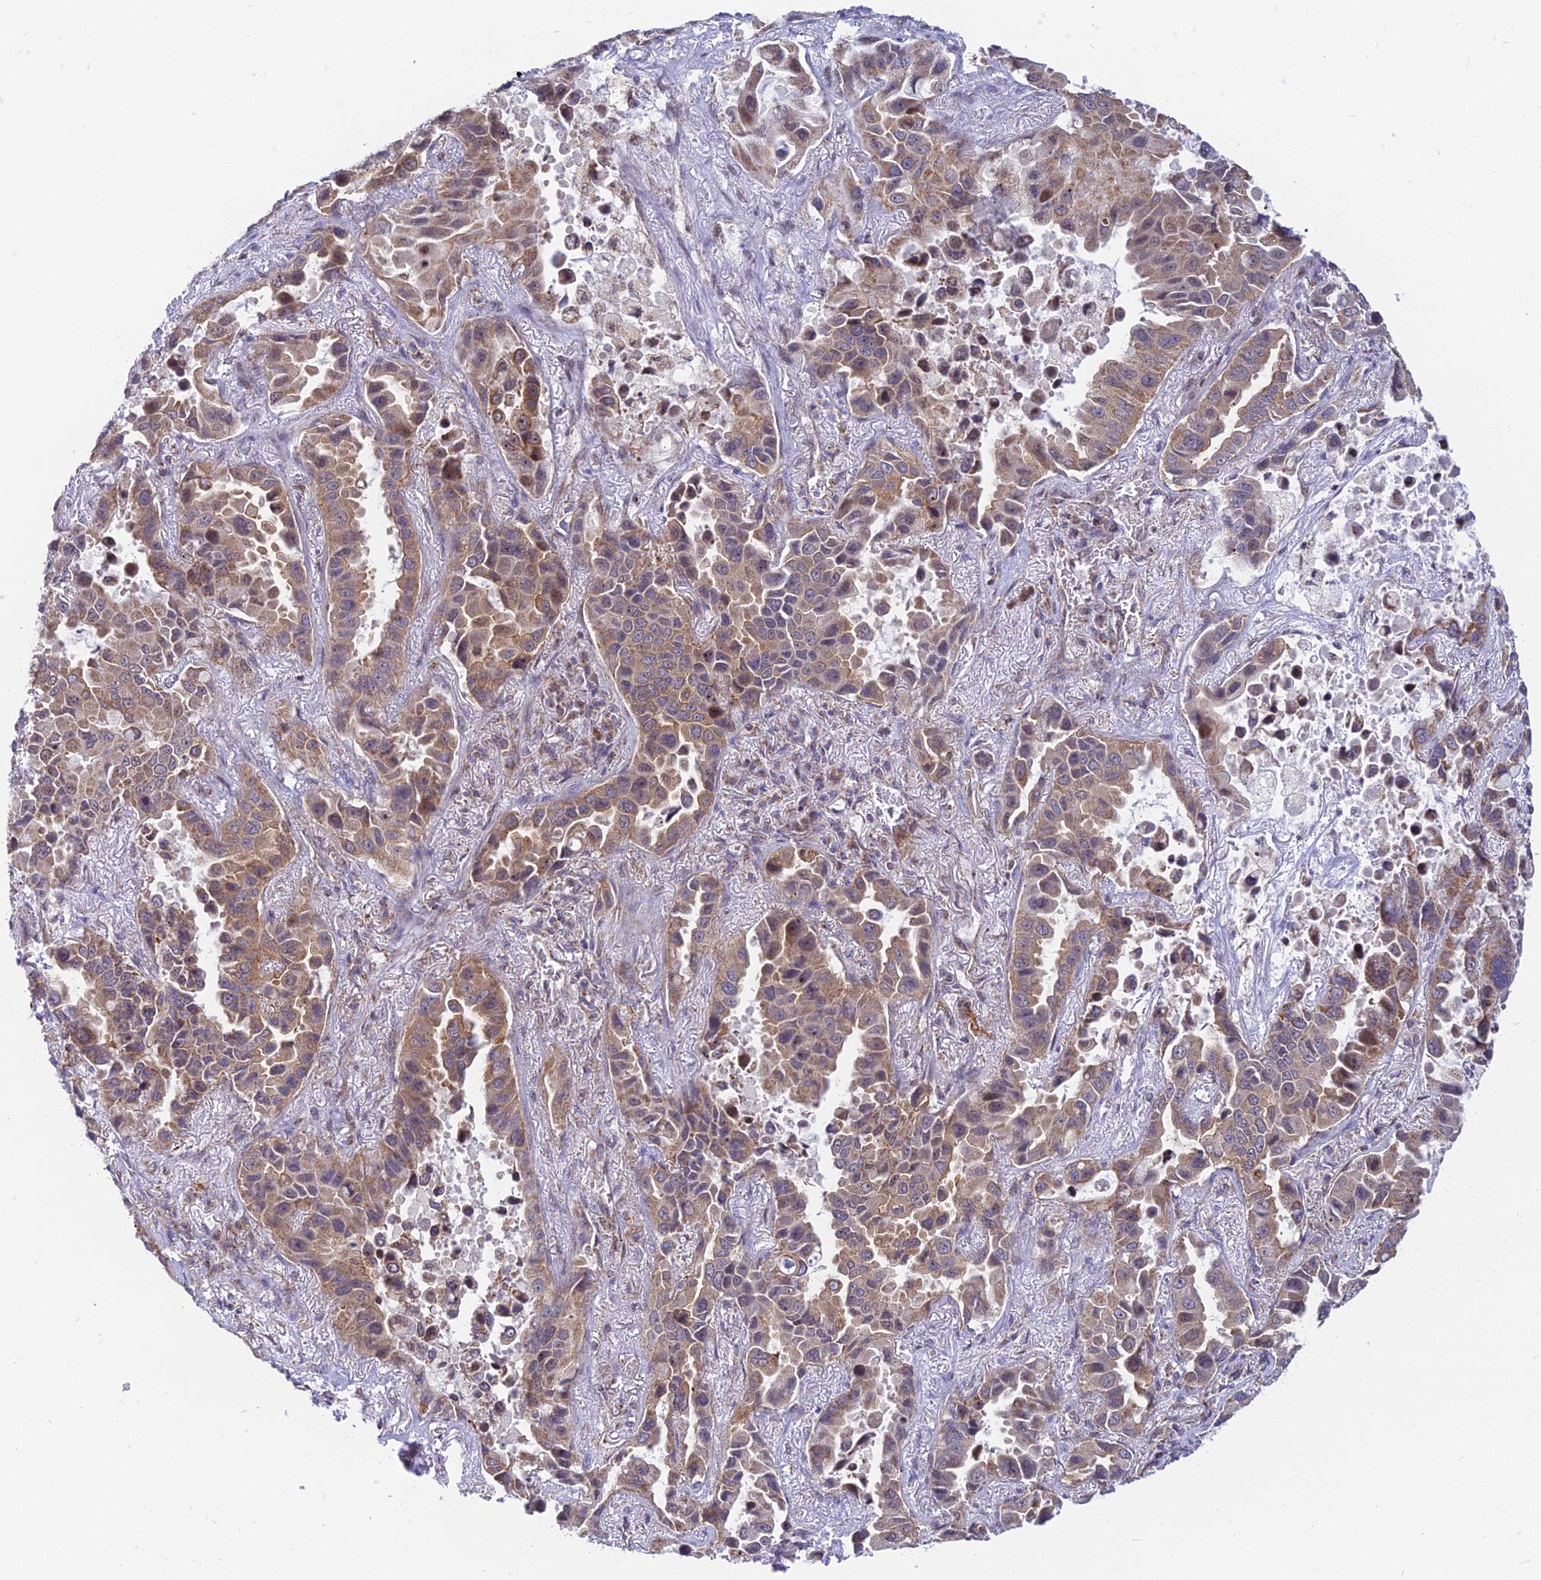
{"staining": {"intensity": "moderate", "quantity": "25%-75%", "location": "cytoplasmic/membranous"}, "tissue": "lung cancer", "cell_type": "Tumor cells", "image_type": "cancer", "snomed": [{"axis": "morphology", "description": "Adenocarcinoma, NOS"}, {"axis": "topography", "description": "Lung"}], "caption": "Lung cancer tissue exhibits moderate cytoplasmic/membranous positivity in approximately 25%-75% of tumor cells Immunohistochemistry stains the protein in brown and the nuclei are stained blue.", "gene": "HOOK2", "patient": {"sex": "male", "age": 64}}